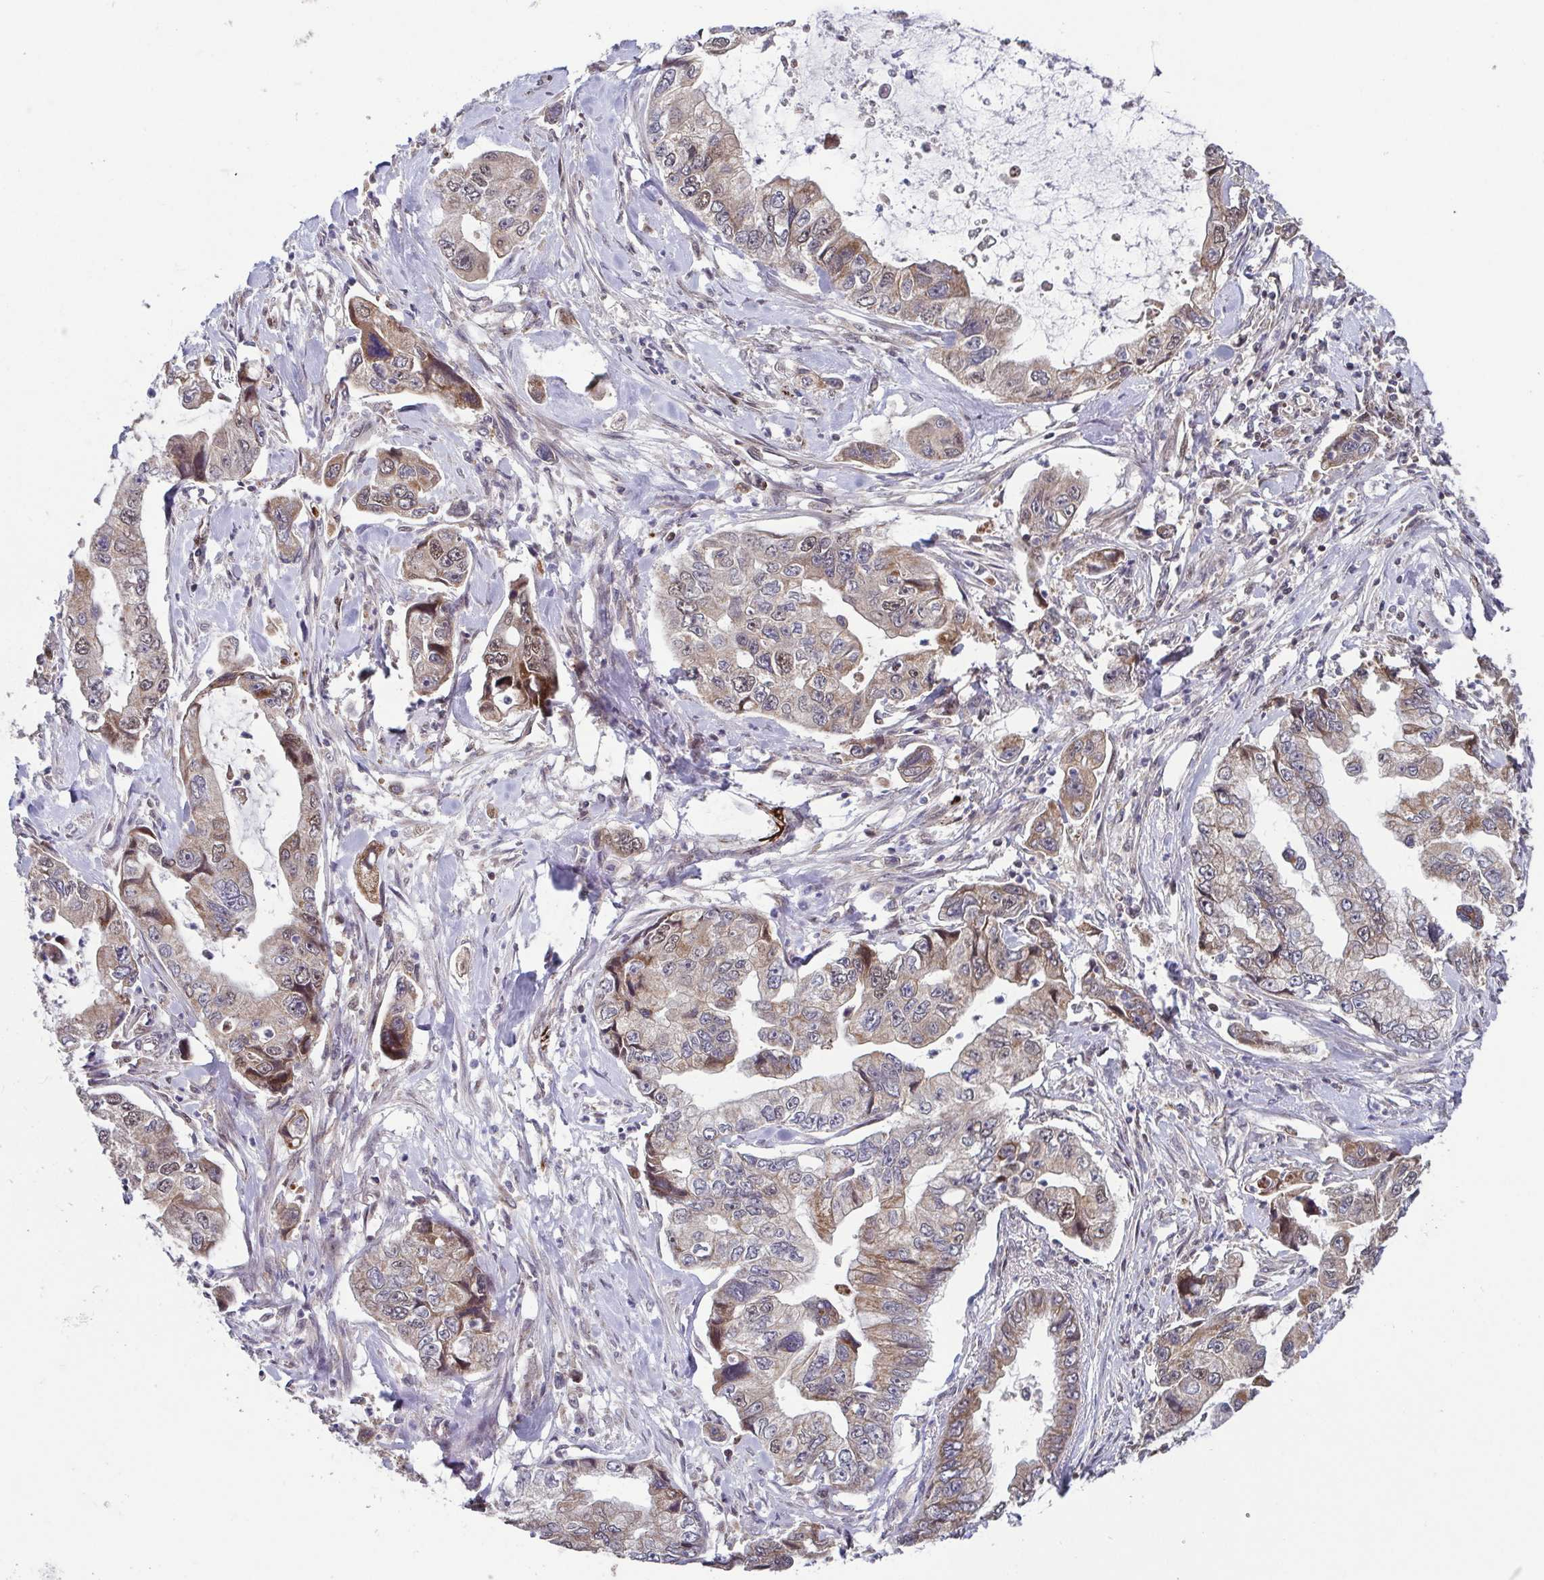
{"staining": {"intensity": "weak", "quantity": "25%-75%", "location": "cytoplasmic/membranous"}, "tissue": "stomach cancer", "cell_type": "Tumor cells", "image_type": "cancer", "snomed": [{"axis": "morphology", "description": "Adenocarcinoma, NOS"}, {"axis": "topography", "description": "Pancreas"}, {"axis": "topography", "description": "Stomach, upper"}, {"axis": "topography", "description": "Stomach"}], "caption": "Stomach adenocarcinoma was stained to show a protein in brown. There is low levels of weak cytoplasmic/membranous positivity in approximately 25%-75% of tumor cells. The protein is shown in brown color, while the nuclei are stained blue.", "gene": "TTC19", "patient": {"sex": "male", "age": 77}}